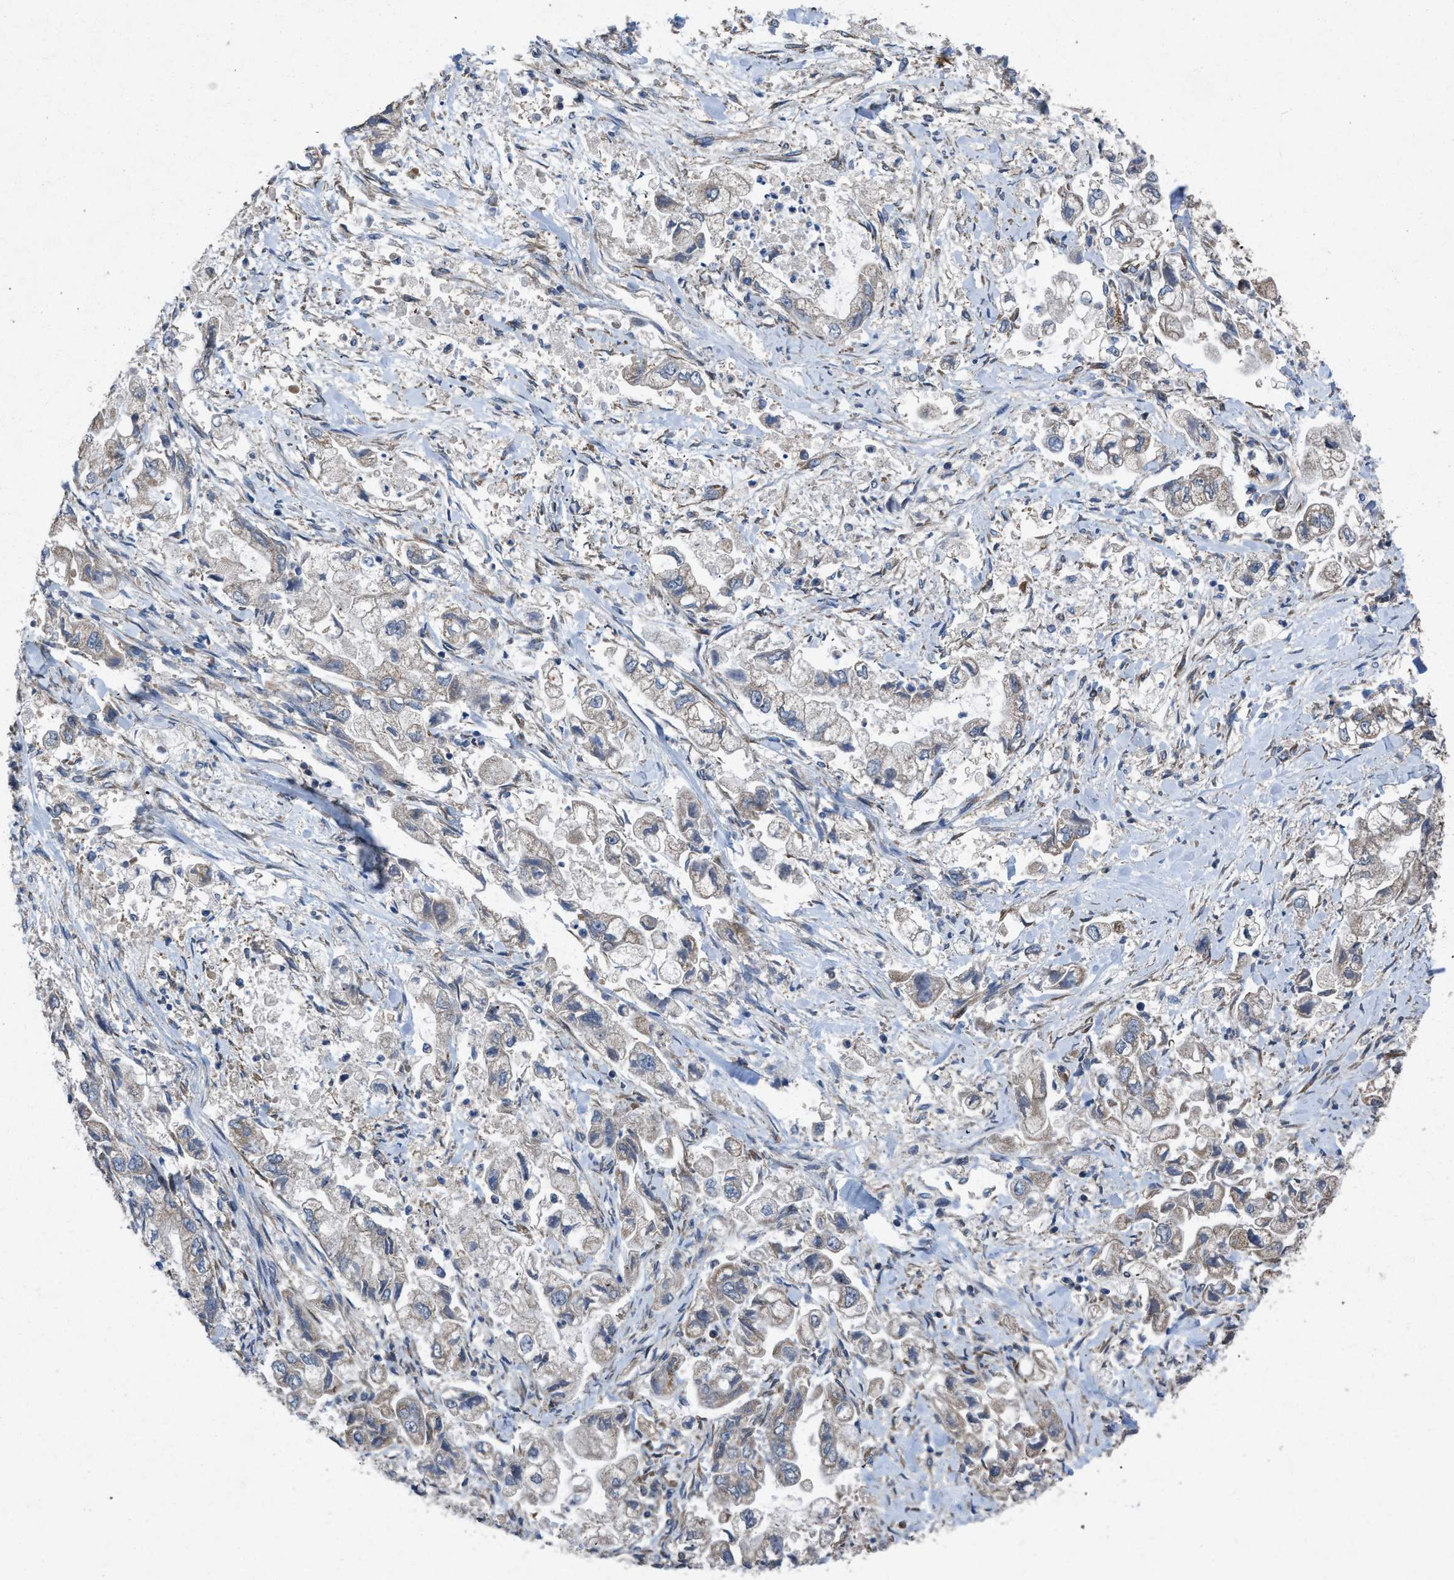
{"staining": {"intensity": "negative", "quantity": "none", "location": "none"}, "tissue": "stomach cancer", "cell_type": "Tumor cells", "image_type": "cancer", "snomed": [{"axis": "morphology", "description": "Normal tissue, NOS"}, {"axis": "morphology", "description": "Adenocarcinoma, NOS"}, {"axis": "topography", "description": "Stomach"}], "caption": "The histopathology image exhibits no staining of tumor cells in stomach cancer (adenocarcinoma). (Stains: DAB immunohistochemistry with hematoxylin counter stain, Microscopy: brightfield microscopy at high magnification).", "gene": "ARL6", "patient": {"sex": "male", "age": 62}}